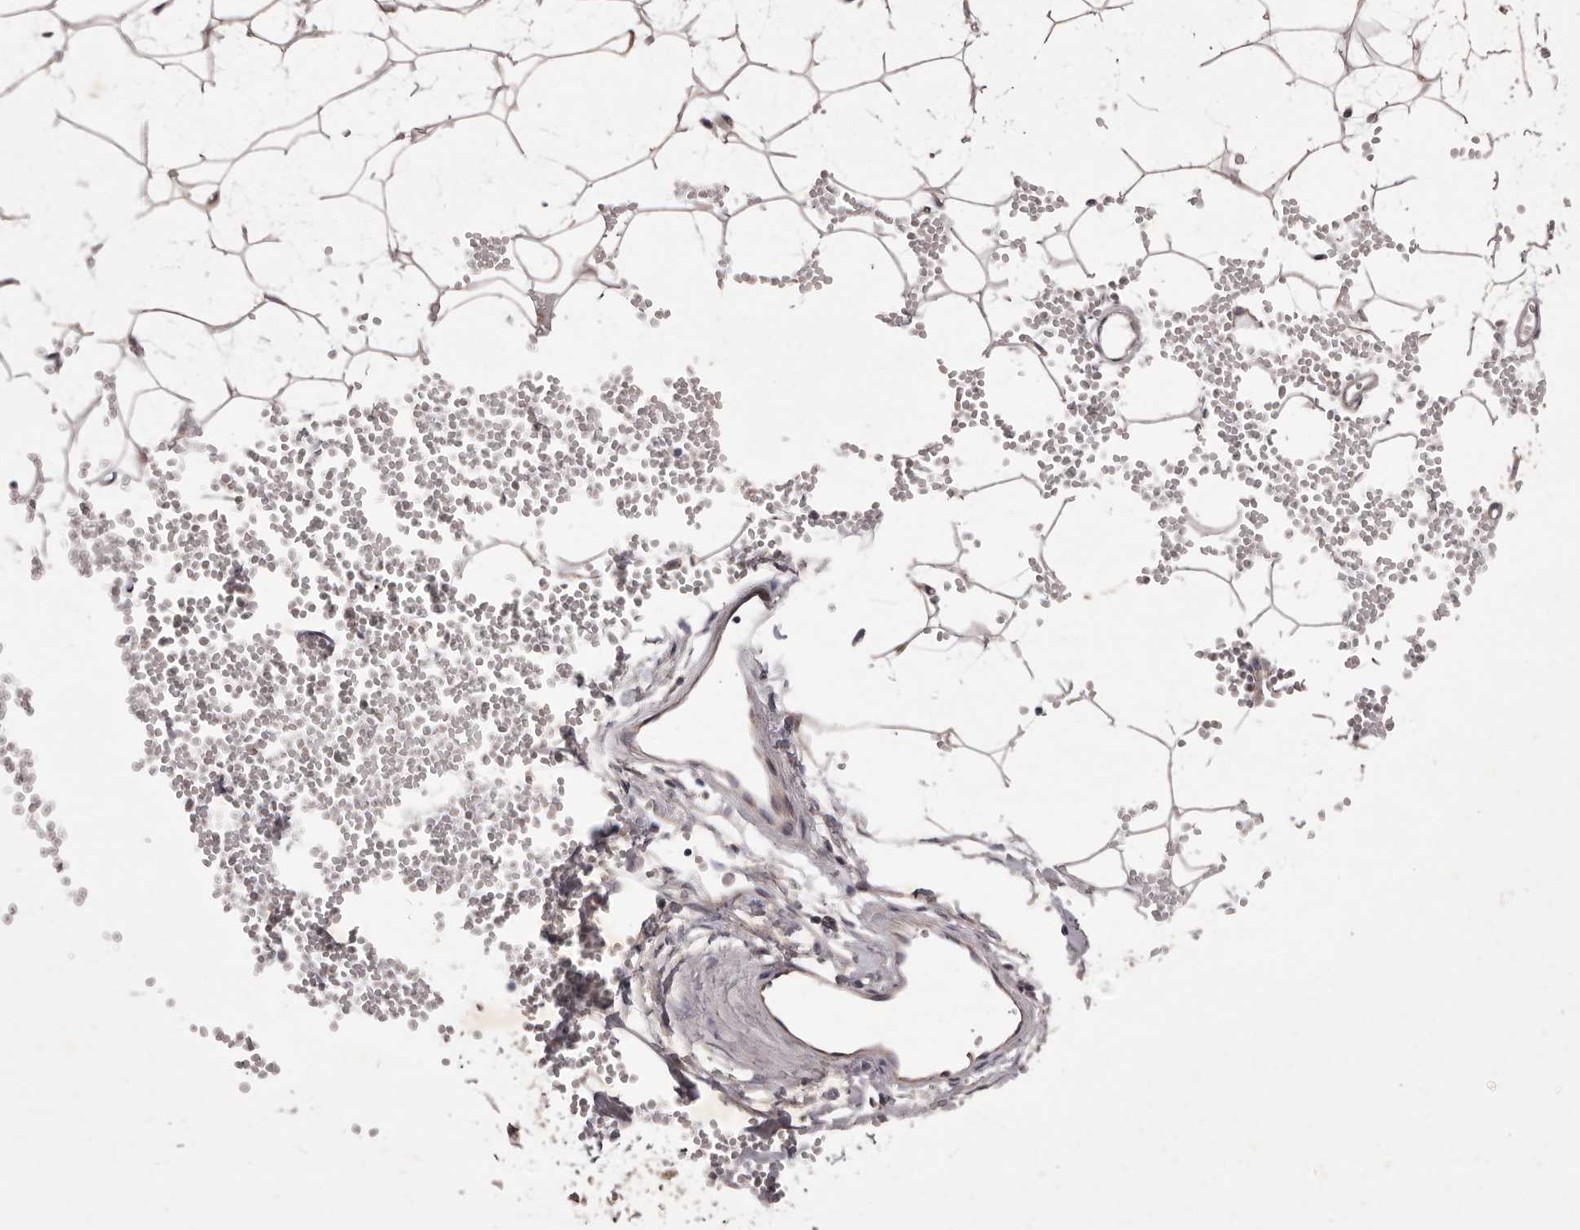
{"staining": {"intensity": "negative", "quantity": "none", "location": "none"}, "tissue": "adipose tissue", "cell_type": "Adipocytes", "image_type": "normal", "snomed": [{"axis": "morphology", "description": "Normal tissue, NOS"}, {"axis": "topography", "description": "Breast"}], "caption": "The photomicrograph demonstrates no staining of adipocytes in normal adipose tissue.", "gene": "PNRC1", "patient": {"sex": "female", "age": 23}}